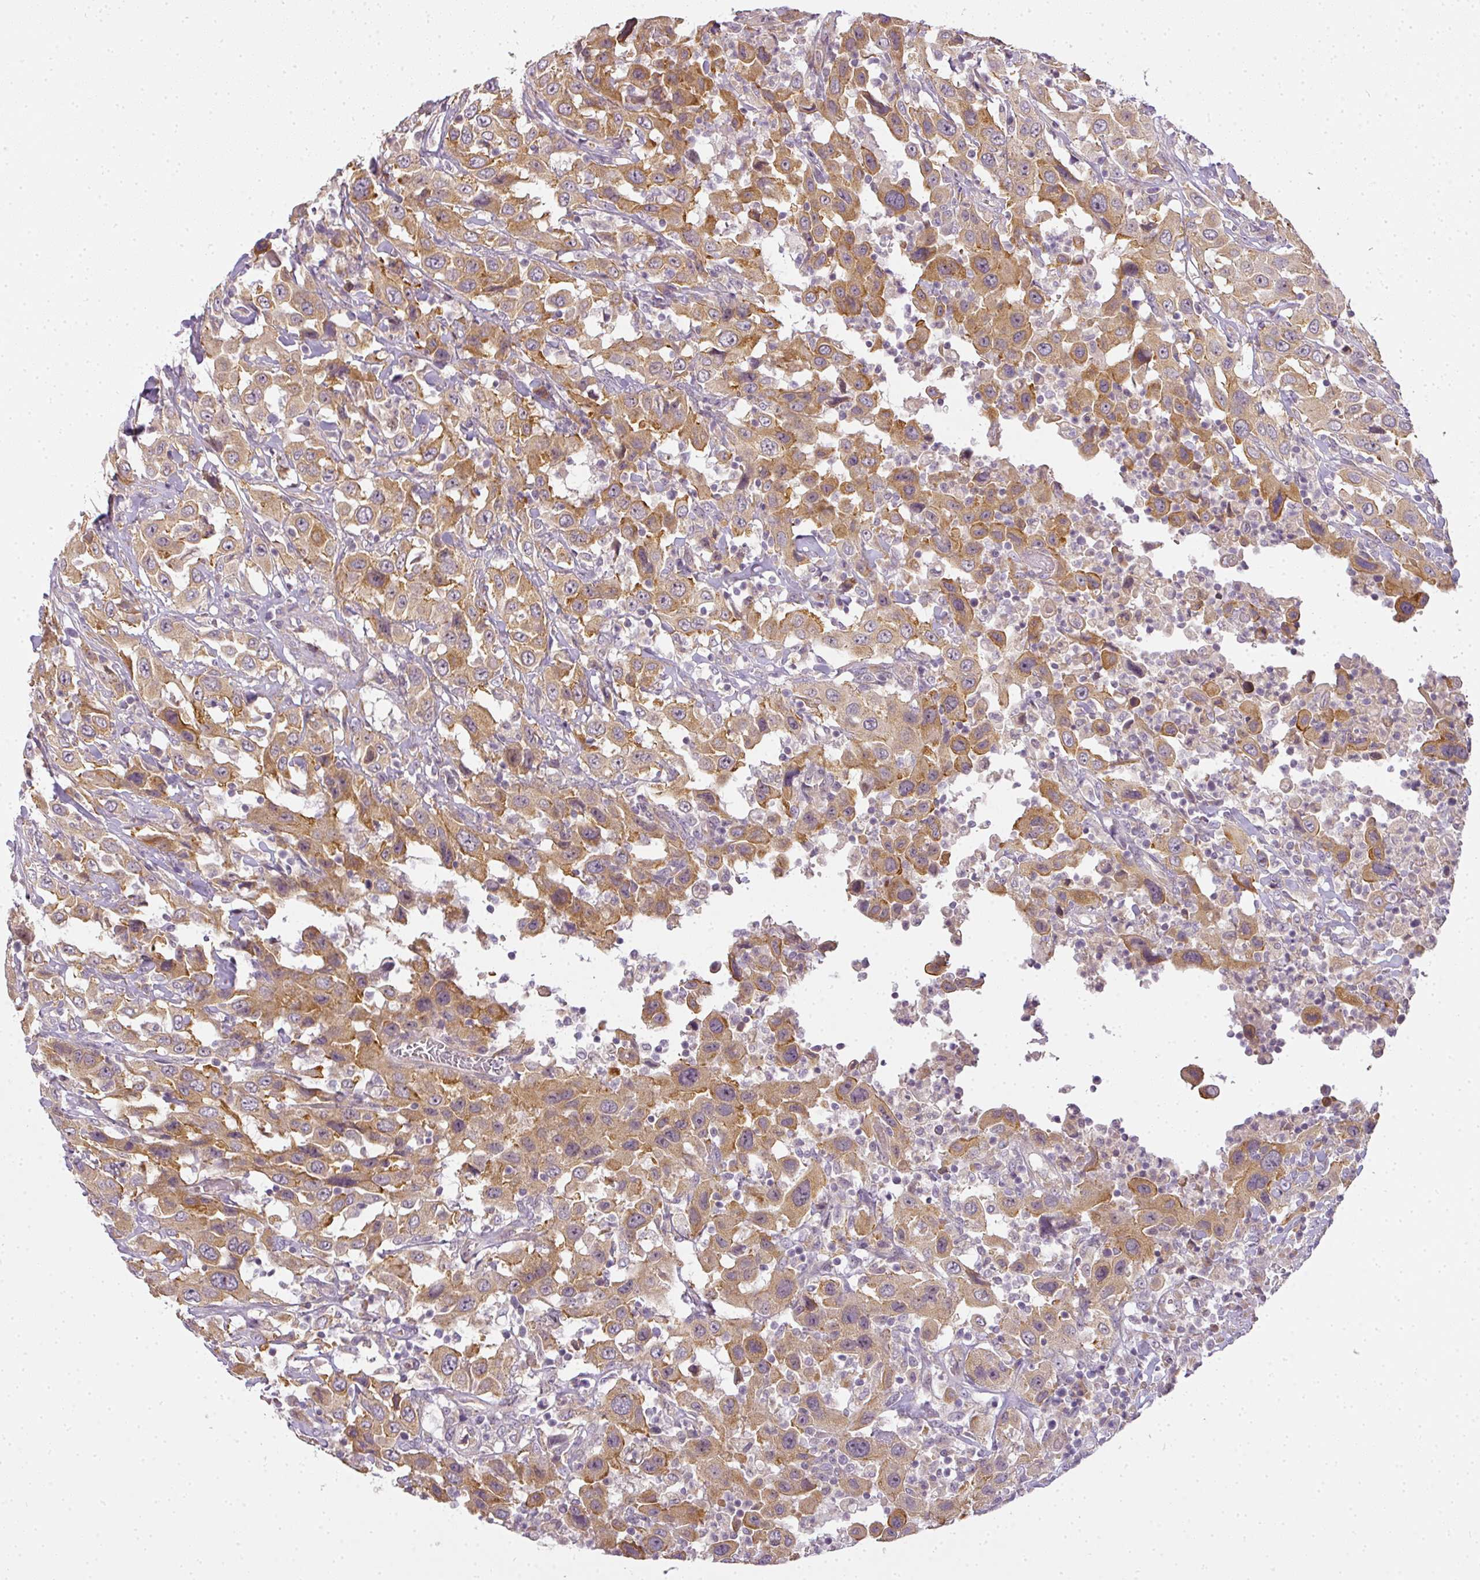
{"staining": {"intensity": "moderate", "quantity": ">75%", "location": "cytoplasmic/membranous"}, "tissue": "urothelial cancer", "cell_type": "Tumor cells", "image_type": "cancer", "snomed": [{"axis": "morphology", "description": "Urothelial carcinoma, High grade"}, {"axis": "topography", "description": "Urinary bladder"}], "caption": "High-power microscopy captured an immunohistochemistry (IHC) micrograph of urothelial cancer, revealing moderate cytoplasmic/membranous staining in approximately >75% of tumor cells. Nuclei are stained in blue.", "gene": "MED19", "patient": {"sex": "male", "age": 61}}